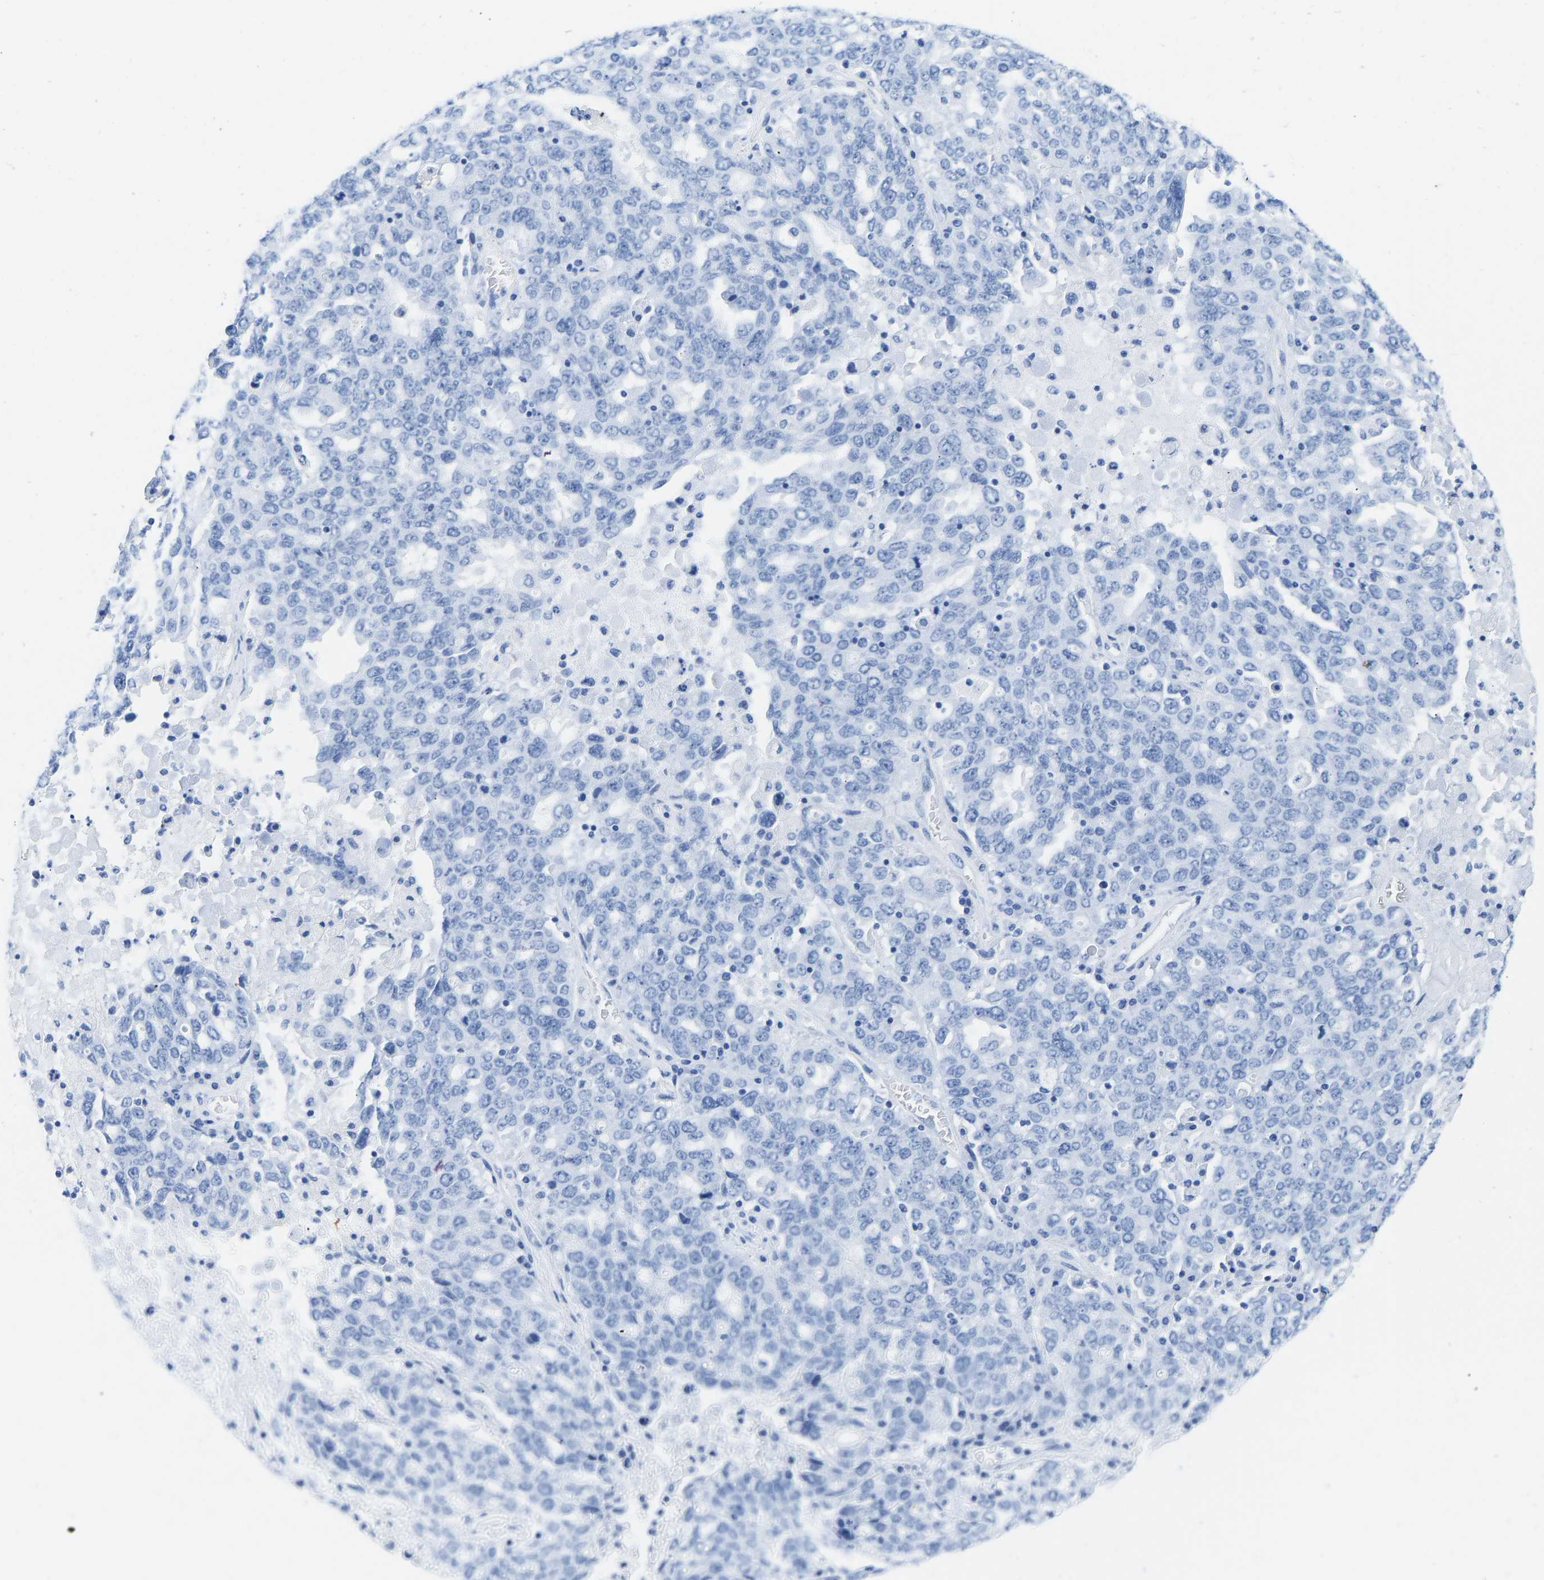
{"staining": {"intensity": "negative", "quantity": "none", "location": "none"}, "tissue": "ovarian cancer", "cell_type": "Tumor cells", "image_type": "cancer", "snomed": [{"axis": "morphology", "description": "Carcinoma, endometroid"}, {"axis": "topography", "description": "Ovary"}], "caption": "Immunohistochemistry photomicrograph of neoplastic tissue: ovarian endometroid carcinoma stained with DAB displays no significant protein expression in tumor cells. (DAB (3,3'-diaminobenzidine) immunohistochemistry with hematoxylin counter stain).", "gene": "ELMO2", "patient": {"sex": "female", "age": 62}}